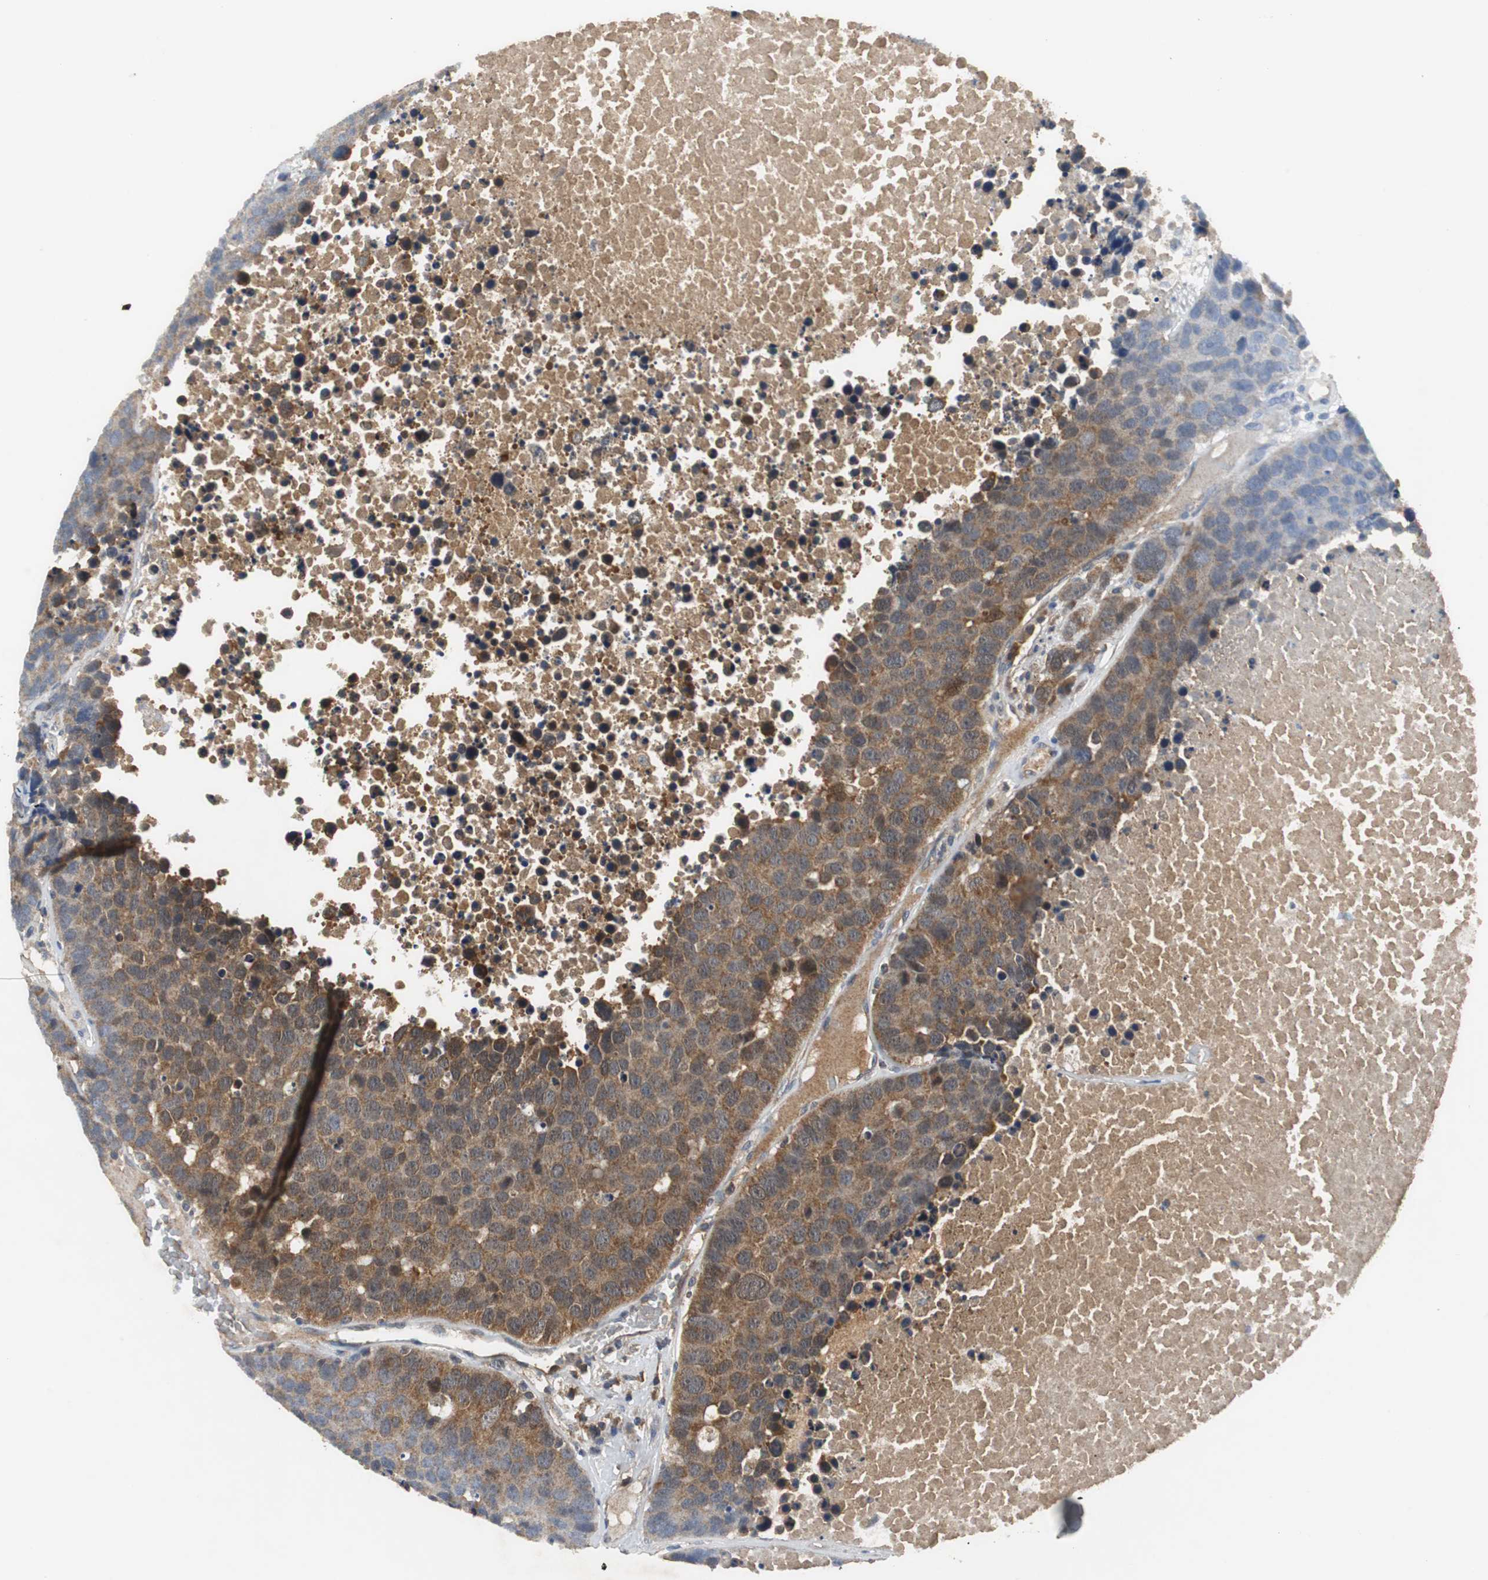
{"staining": {"intensity": "strong", "quantity": ">75%", "location": "cytoplasmic/membranous"}, "tissue": "carcinoid", "cell_type": "Tumor cells", "image_type": "cancer", "snomed": [{"axis": "morphology", "description": "Carcinoid, malignant, NOS"}, {"axis": "topography", "description": "Lung"}], "caption": "The image shows a brown stain indicating the presence of a protein in the cytoplasmic/membranous of tumor cells in carcinoid.", "gene": "VBP1", "patient": {"sex": "male", "age": 60}}